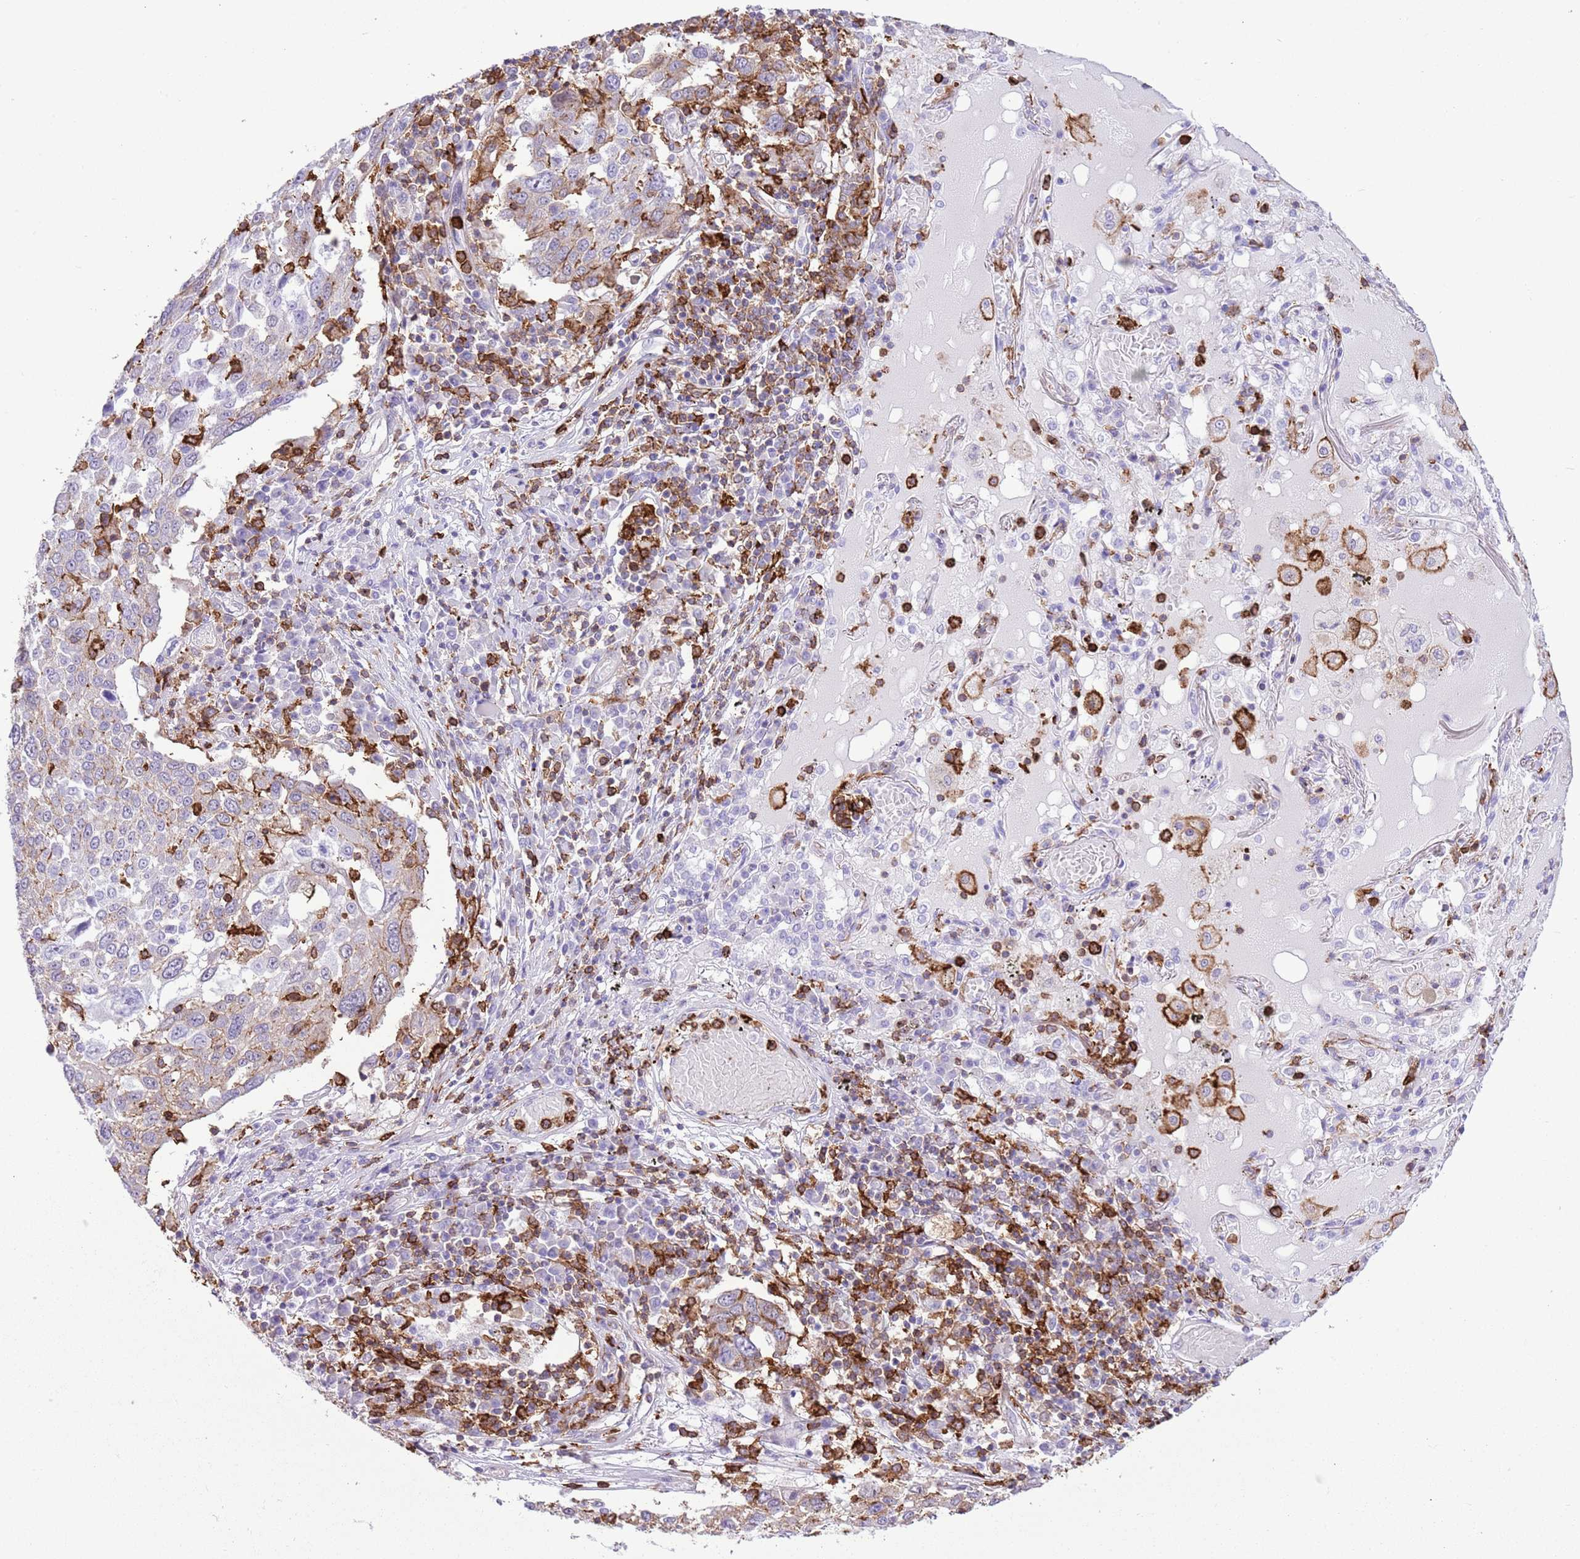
{"staining": {"intensity": "weak", "quantity": "<25%", "location": "cytoplasmic/membranous"}, "tissue": "lung cancer", "cell_type": "Tumor cells", "image_type": "cancer", "snomed": [{"axis": "morphology", "description": "Squamous cell carcinoma, NOS"}, {"axis": "topography", "description": "Lung"}], "caption": "High magnification brightfield microscopy of lung squamous cell carcinoma stained with DAB (3,3'-diaminobenzidine) (brown) and counterstained with hematoxylin (blue): tumor cells show no significant positivity. (Stains: DAB (3,3'-diaminobenzidine) IHC with hematoxylin counter stain, Microscopy: brightfield microscopy at high magnification).", "gene": "EFHD2", "patient": {"sex": "male", "age": 65}}